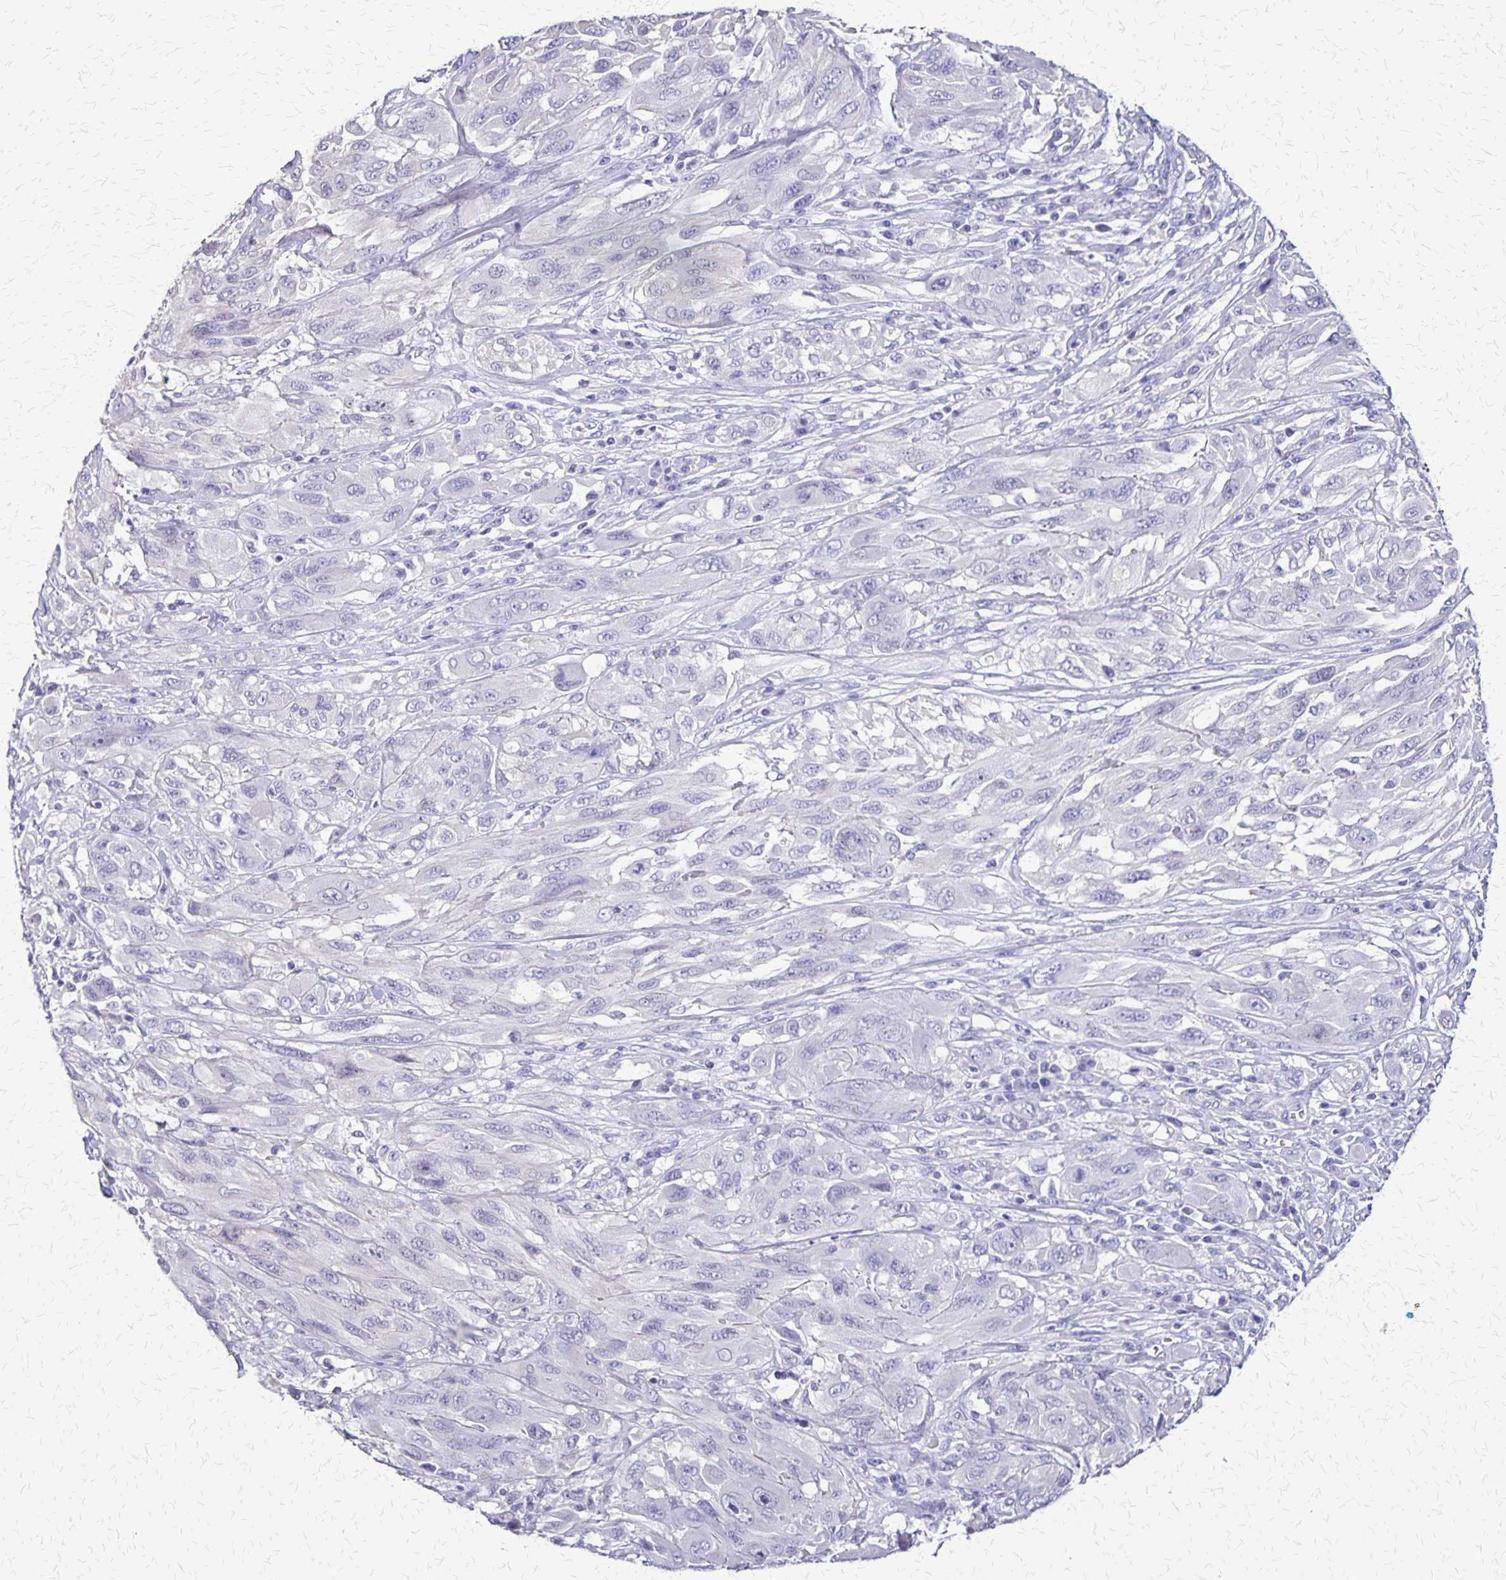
{"staining": {"intensity": "negative", "quantity": "none", "location": "none"}, "tissue": "melanoma", "cell_type": "Tumor cells", "image_type": "cancer", "snomed": [{"axis": "morphology", "description": "Malignant melanoma, NOS"}, {"axis": "topography", "description": "Skin"}], "caption": "DAB immunohistochemical staining of human malignant melanoma shows no significant staining in tumor cells.", "gene": "SI", "patient": {"sex": "female", "age": 91}}